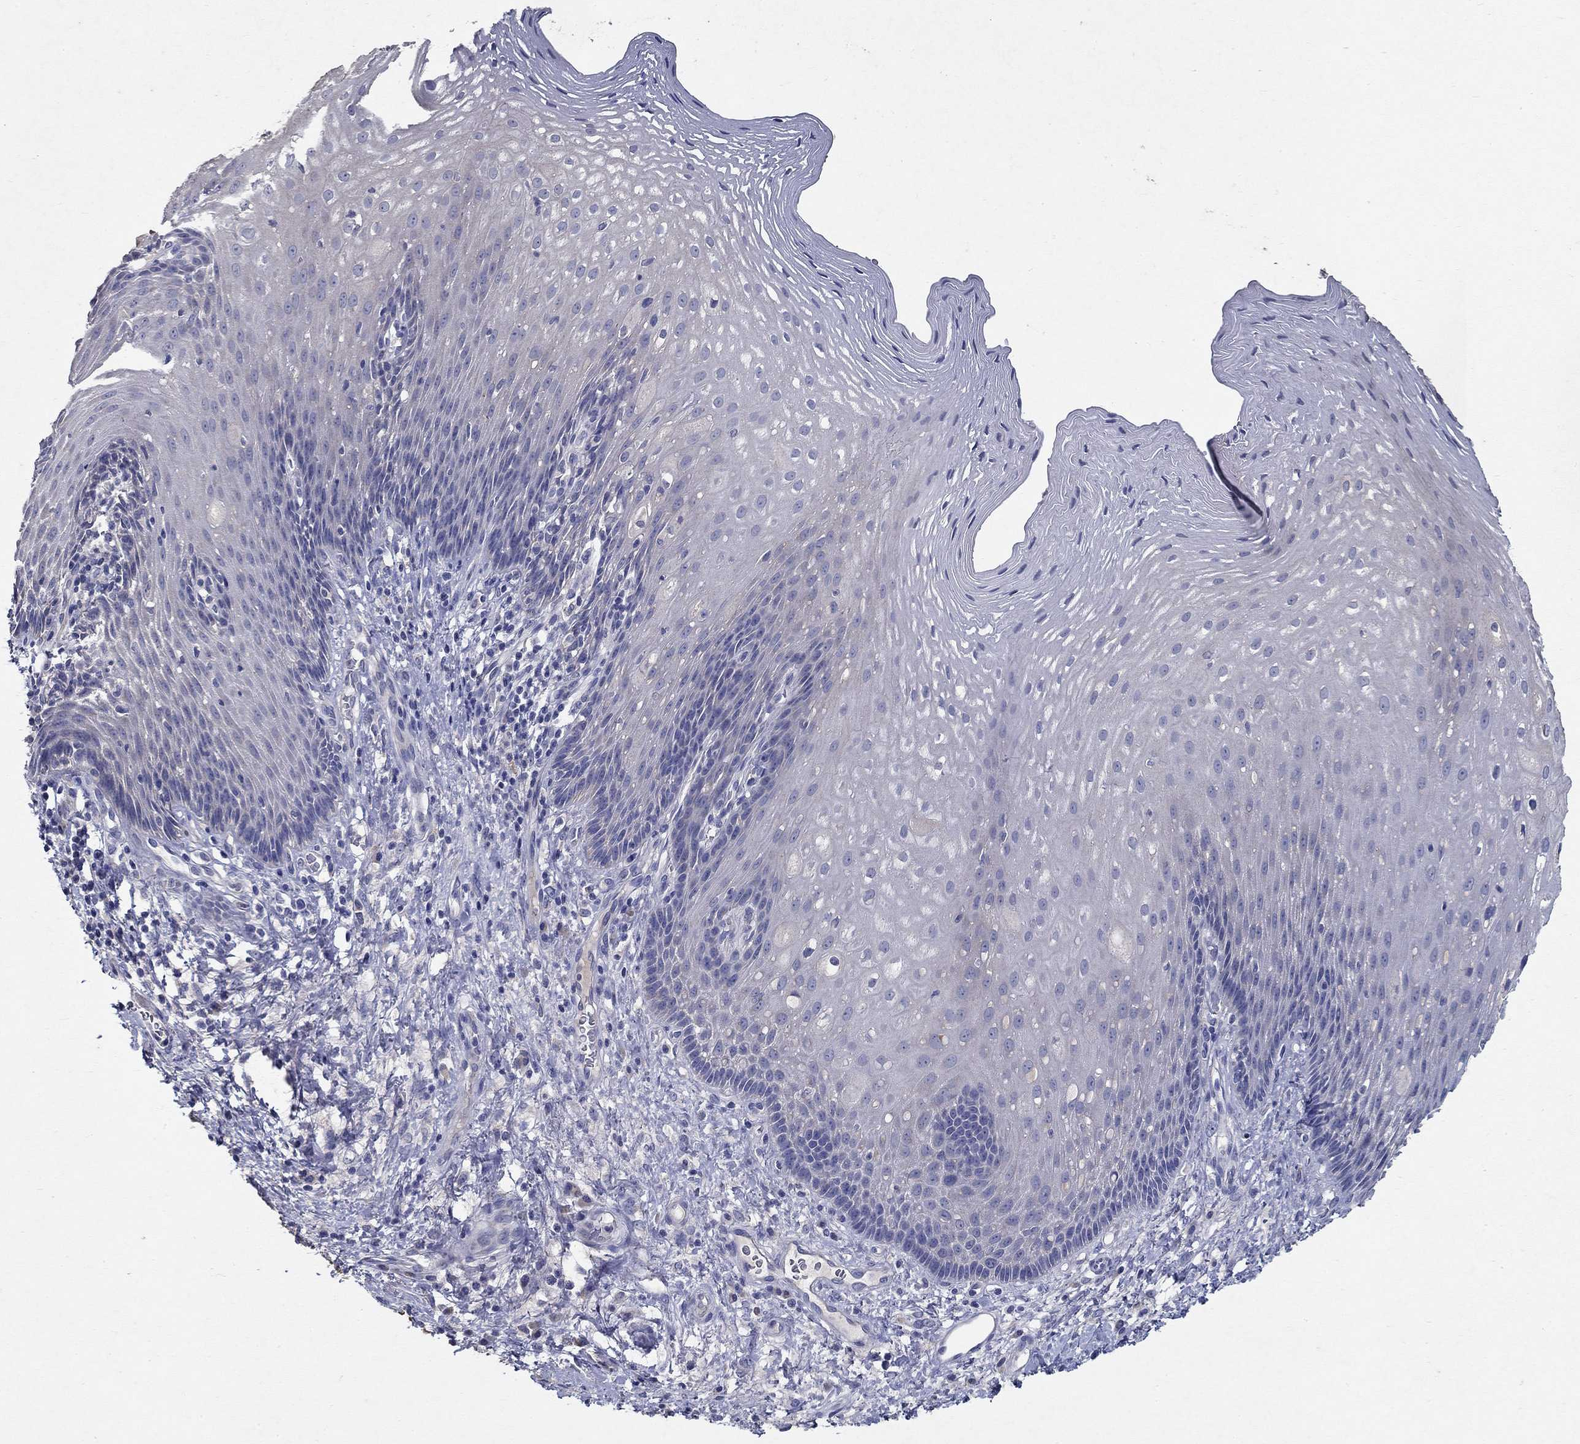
{"staining": {"intensity": "negative", "quantity": "none", "location": "none"}, "tissue": "esophagus", "cell_type": "Squamous epithelial cells", "image_type": "normal", "snomed": [{"axis": "morphology", "description": "Normal tissue, NOS"}, {"axis": "topography", "description": "Esophagus"}], "caption": "Immunohistochemistry (IHC) micrograph of normal esophagus: esophagus stained with DAB shows no significant protein staining in squamous epithelial cells.", "gene": "PROZ", "patient": {"sex": "male", "age": 76}}